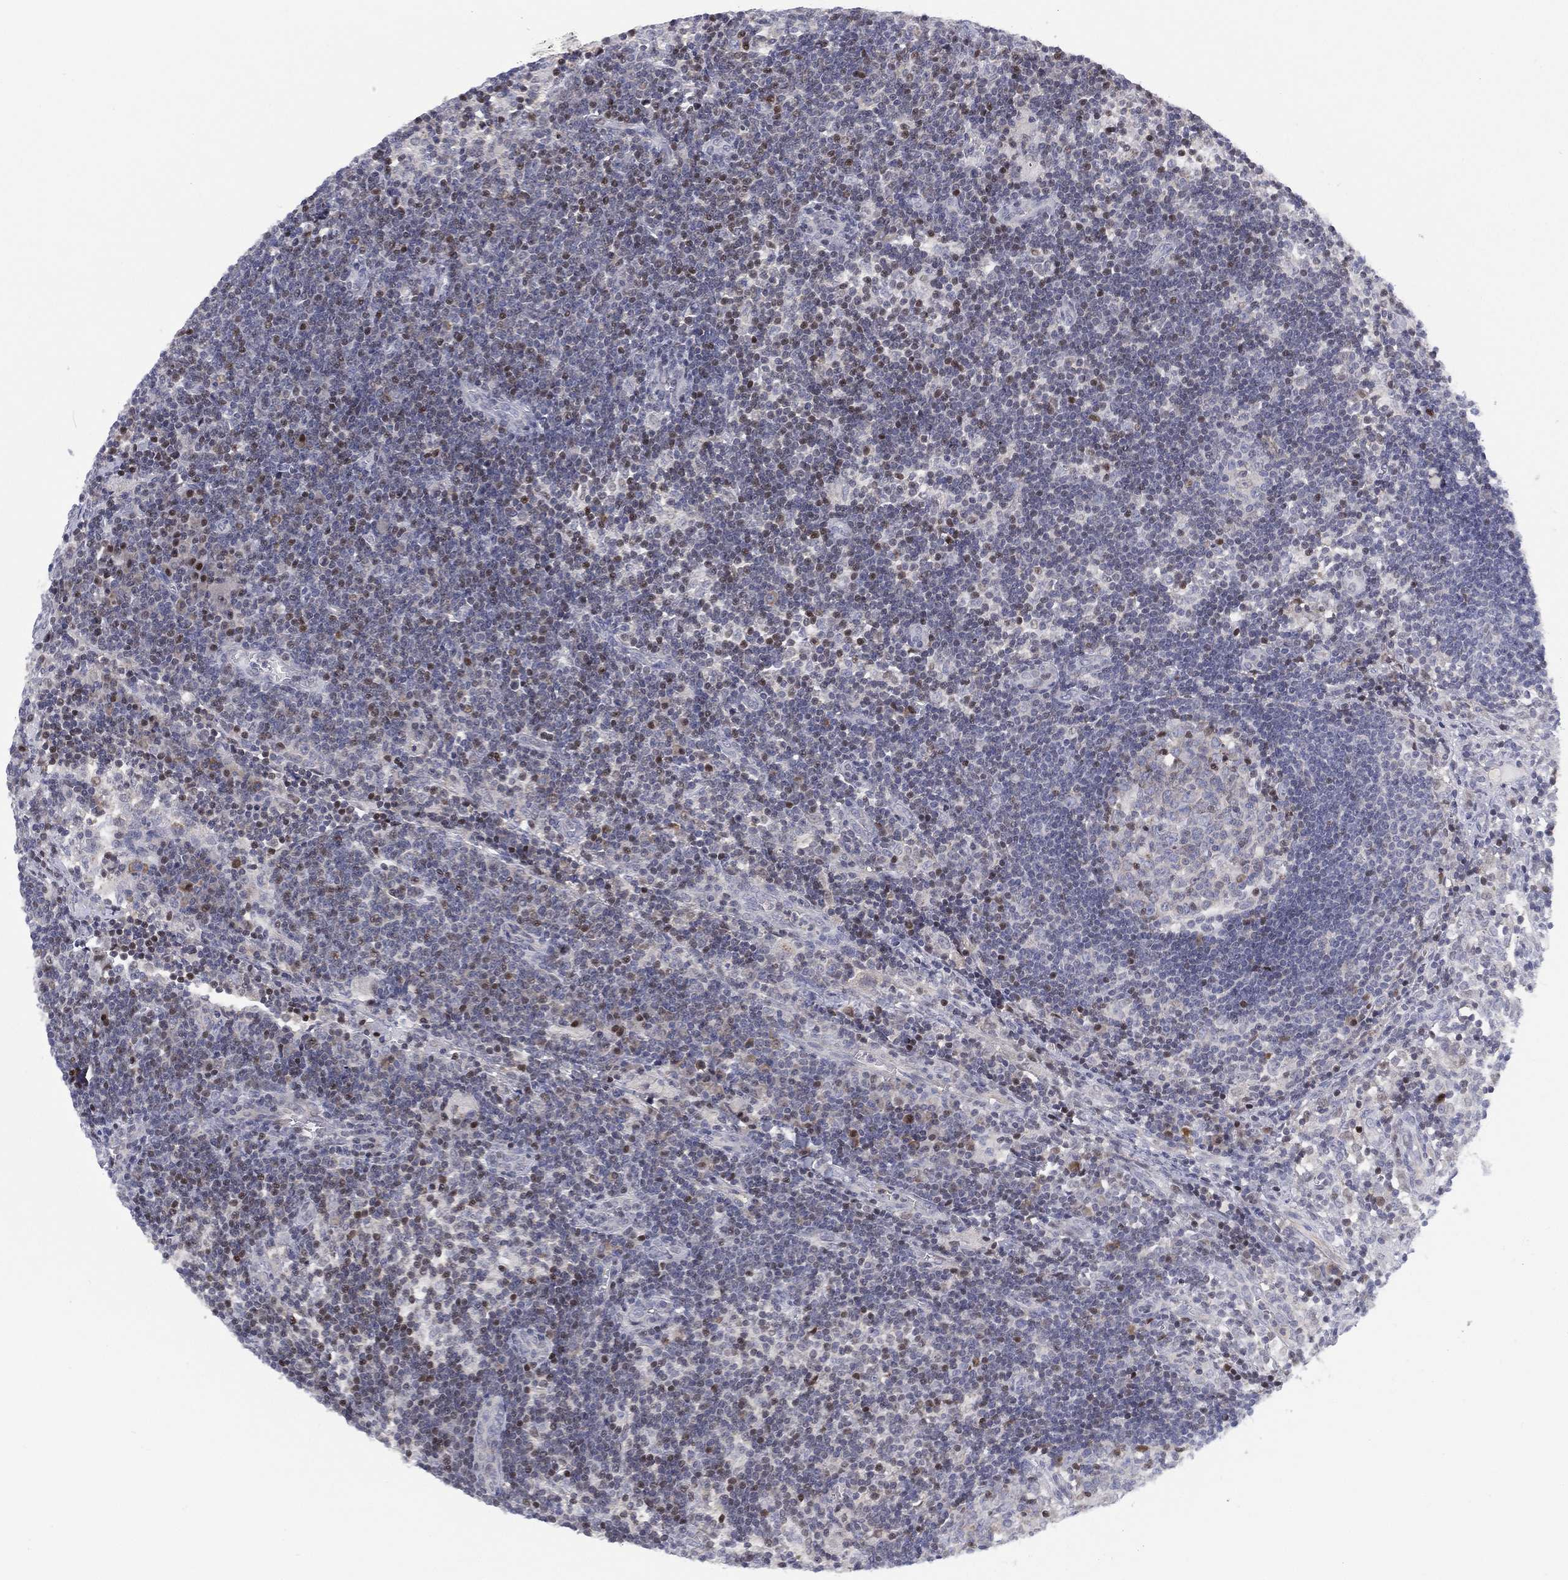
{"staining": {"intensity": "moderate", "quantity": "<25%", "location": "nuclear"}, "tissue": "lymph node", "cell_type": "Germinal center cells", "image_type": "normal", "snomed": [{"axis": "morphology", "description": "Normal tissue, NOS"}, {"axis": "morphology", "description": "Adenocarcinoma, NOS"}, {"axis": "topography", "description": "Lymph node"}, {"axis": "topography", "description": "Pancreas"}], "caption": "Protein staining of unremarkable lymph node displays moderate nuclear positivity in approximately <25% of germinal center cells.", "gene": "SLC4A4", "patient": {"sex": "female", "age": 58}}